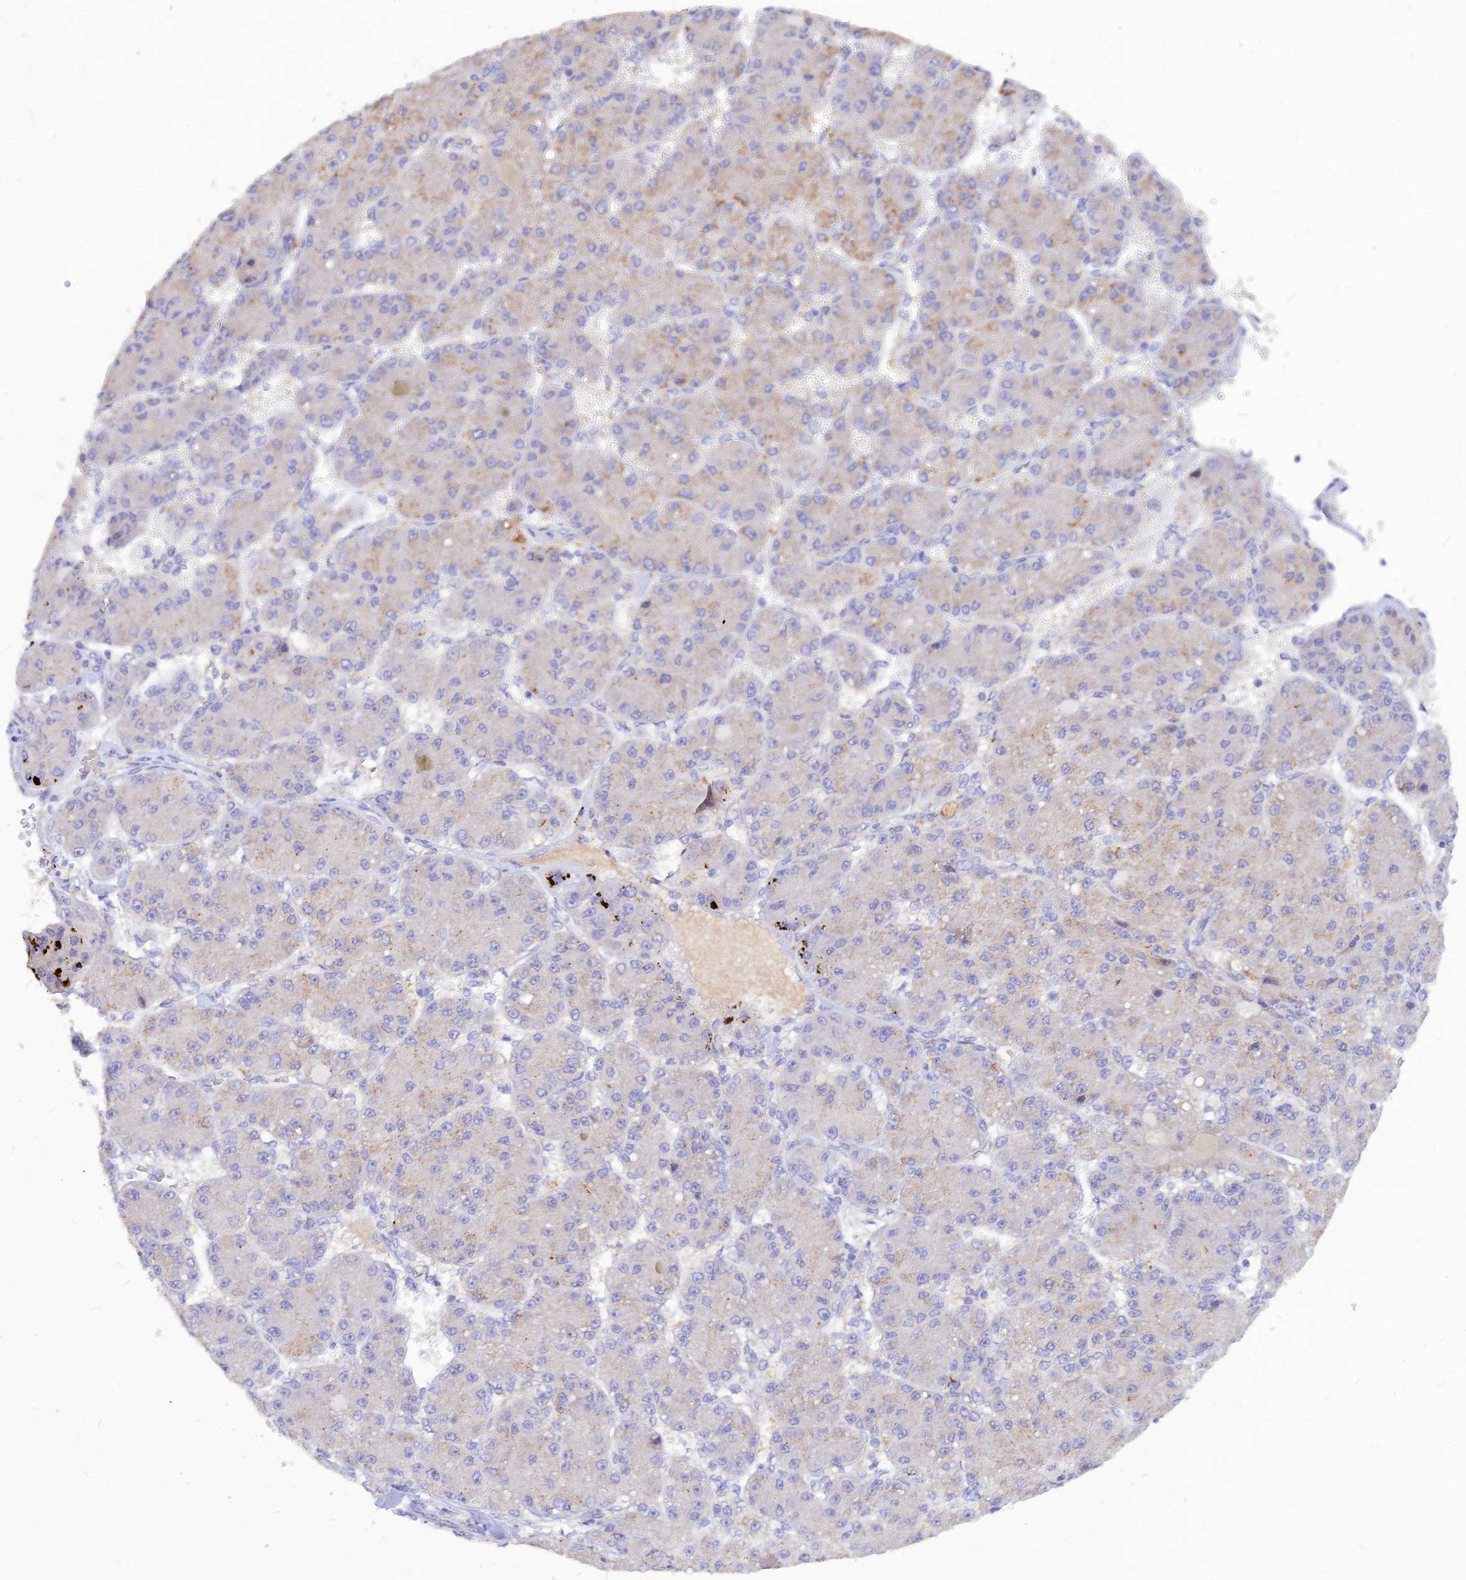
{"staining": {"intensity": "weak", "quantity": "<25%", "location": "cytoplasmic/membranous"}, "tissue": "liver cancer", "cell_type": "Tumor cells", "image_type": "cancer", "snomed": [{"axis": "morphology", "description": "Carcinoma, Hepatocellular, NOS"}, {"axis": "topography", "description": "Liver"}], "caption": "An immunohistochemistry (IHC) photomicrograph of liver cancer is shown. There is no staining in tumor cells of liver cancer. (Immunohistochemistry, brightfield microscopy, high magnification).", "gene": "CZIB", "patient": {"sex": "male", "age": 67}}